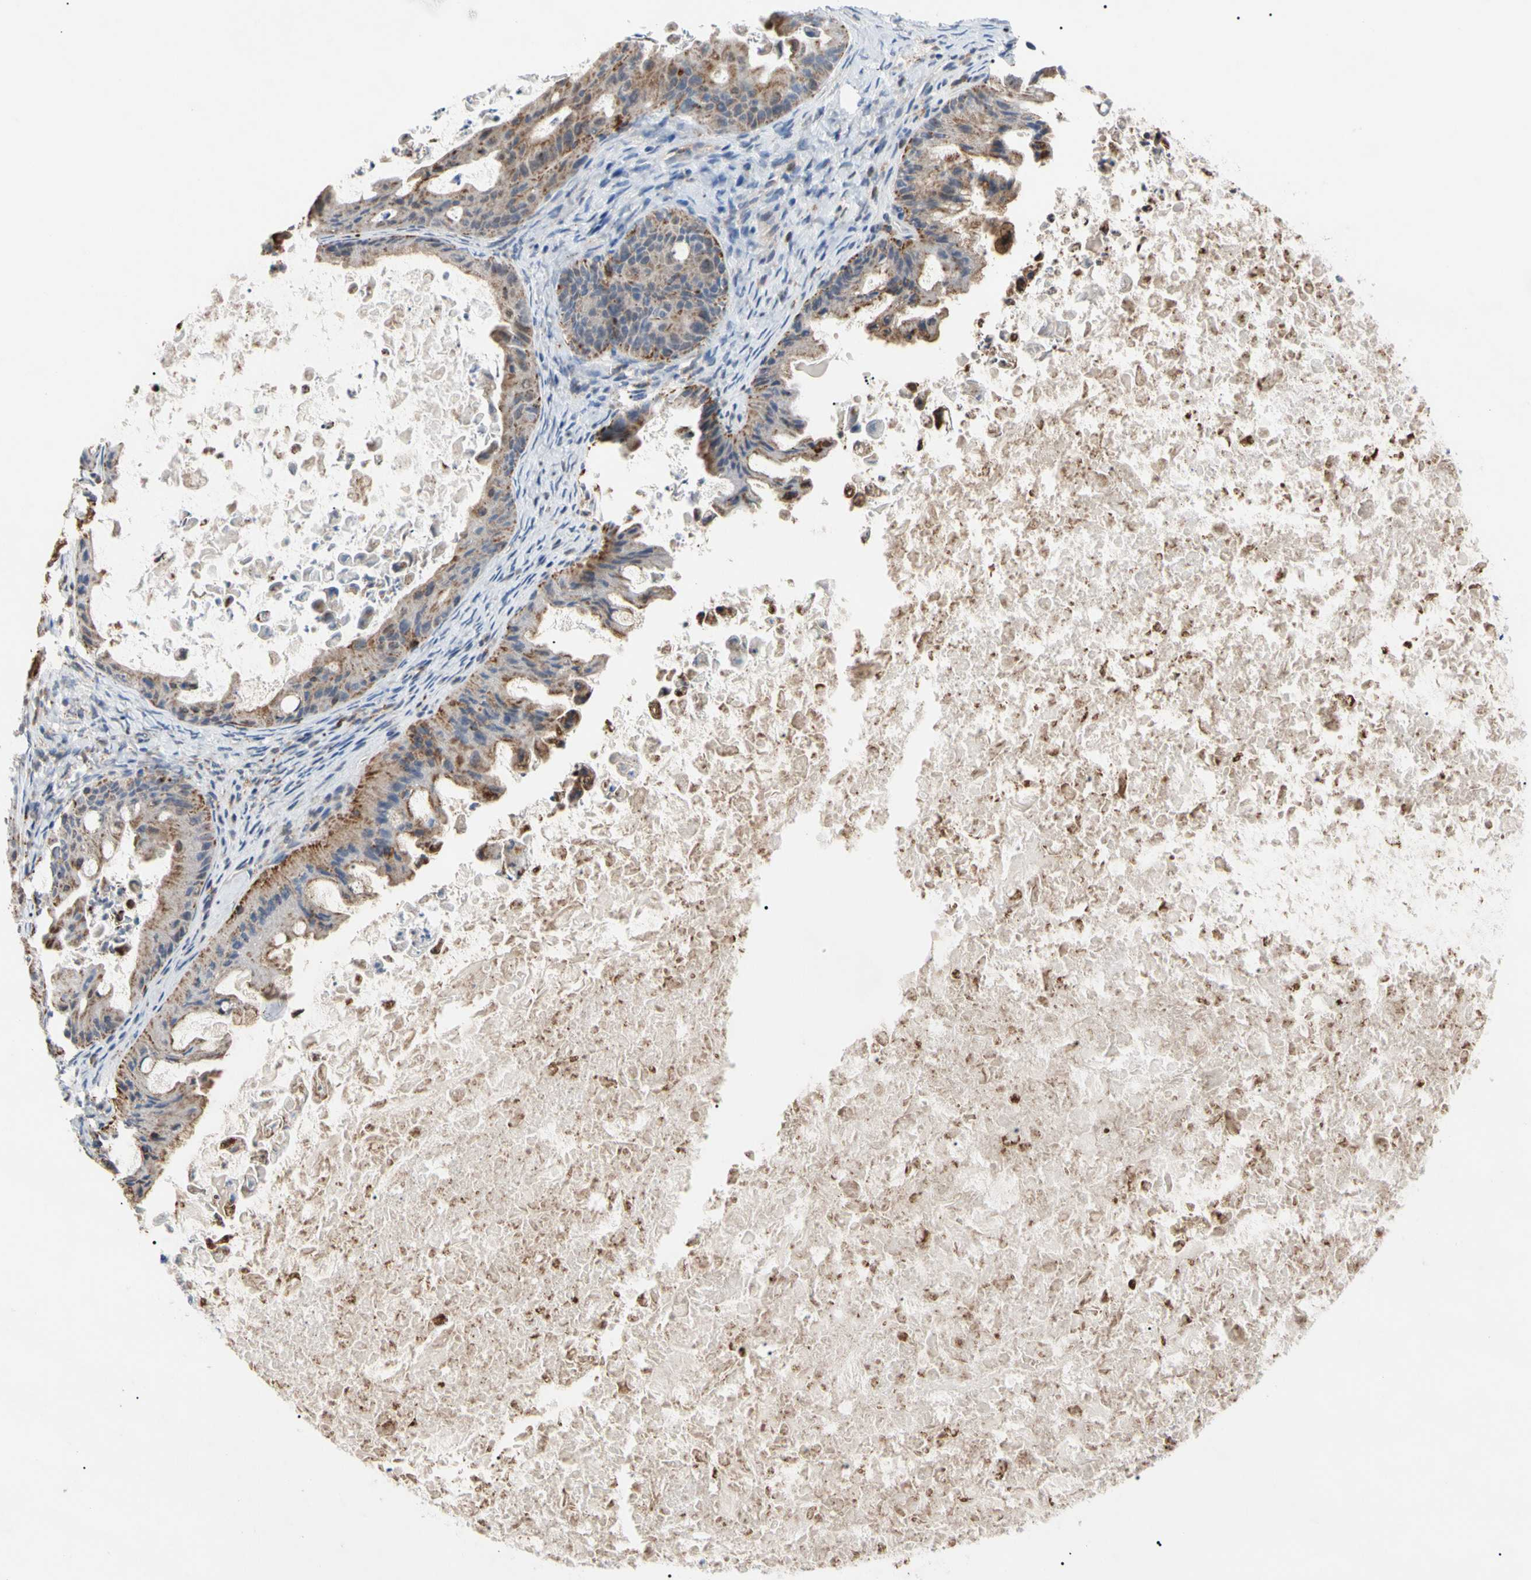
{"staining": {"intensity": "weak", "quantity": "25%-75%", "location": "cytoplasmic/membranous"}, "tissue": "ovarian cancer", "cell_type": "Tumor cells", "image_type": "cancer", "snomed": [{"axis": "morphology", "description": "Cystadenocarcinoma, mucinous, NOS"}, {"axis": "topography", "description": "Ovary"}], "caption": "Immunohistochemistry of ovarian cancer (mucinous cystadenocarcinoma) exhibits low levels of weak cytoplasmic/membranous staining in about 25%-75% of tumor cells.", "gene": "MCL1", "patient": {"sex": "female", "age": 37}}